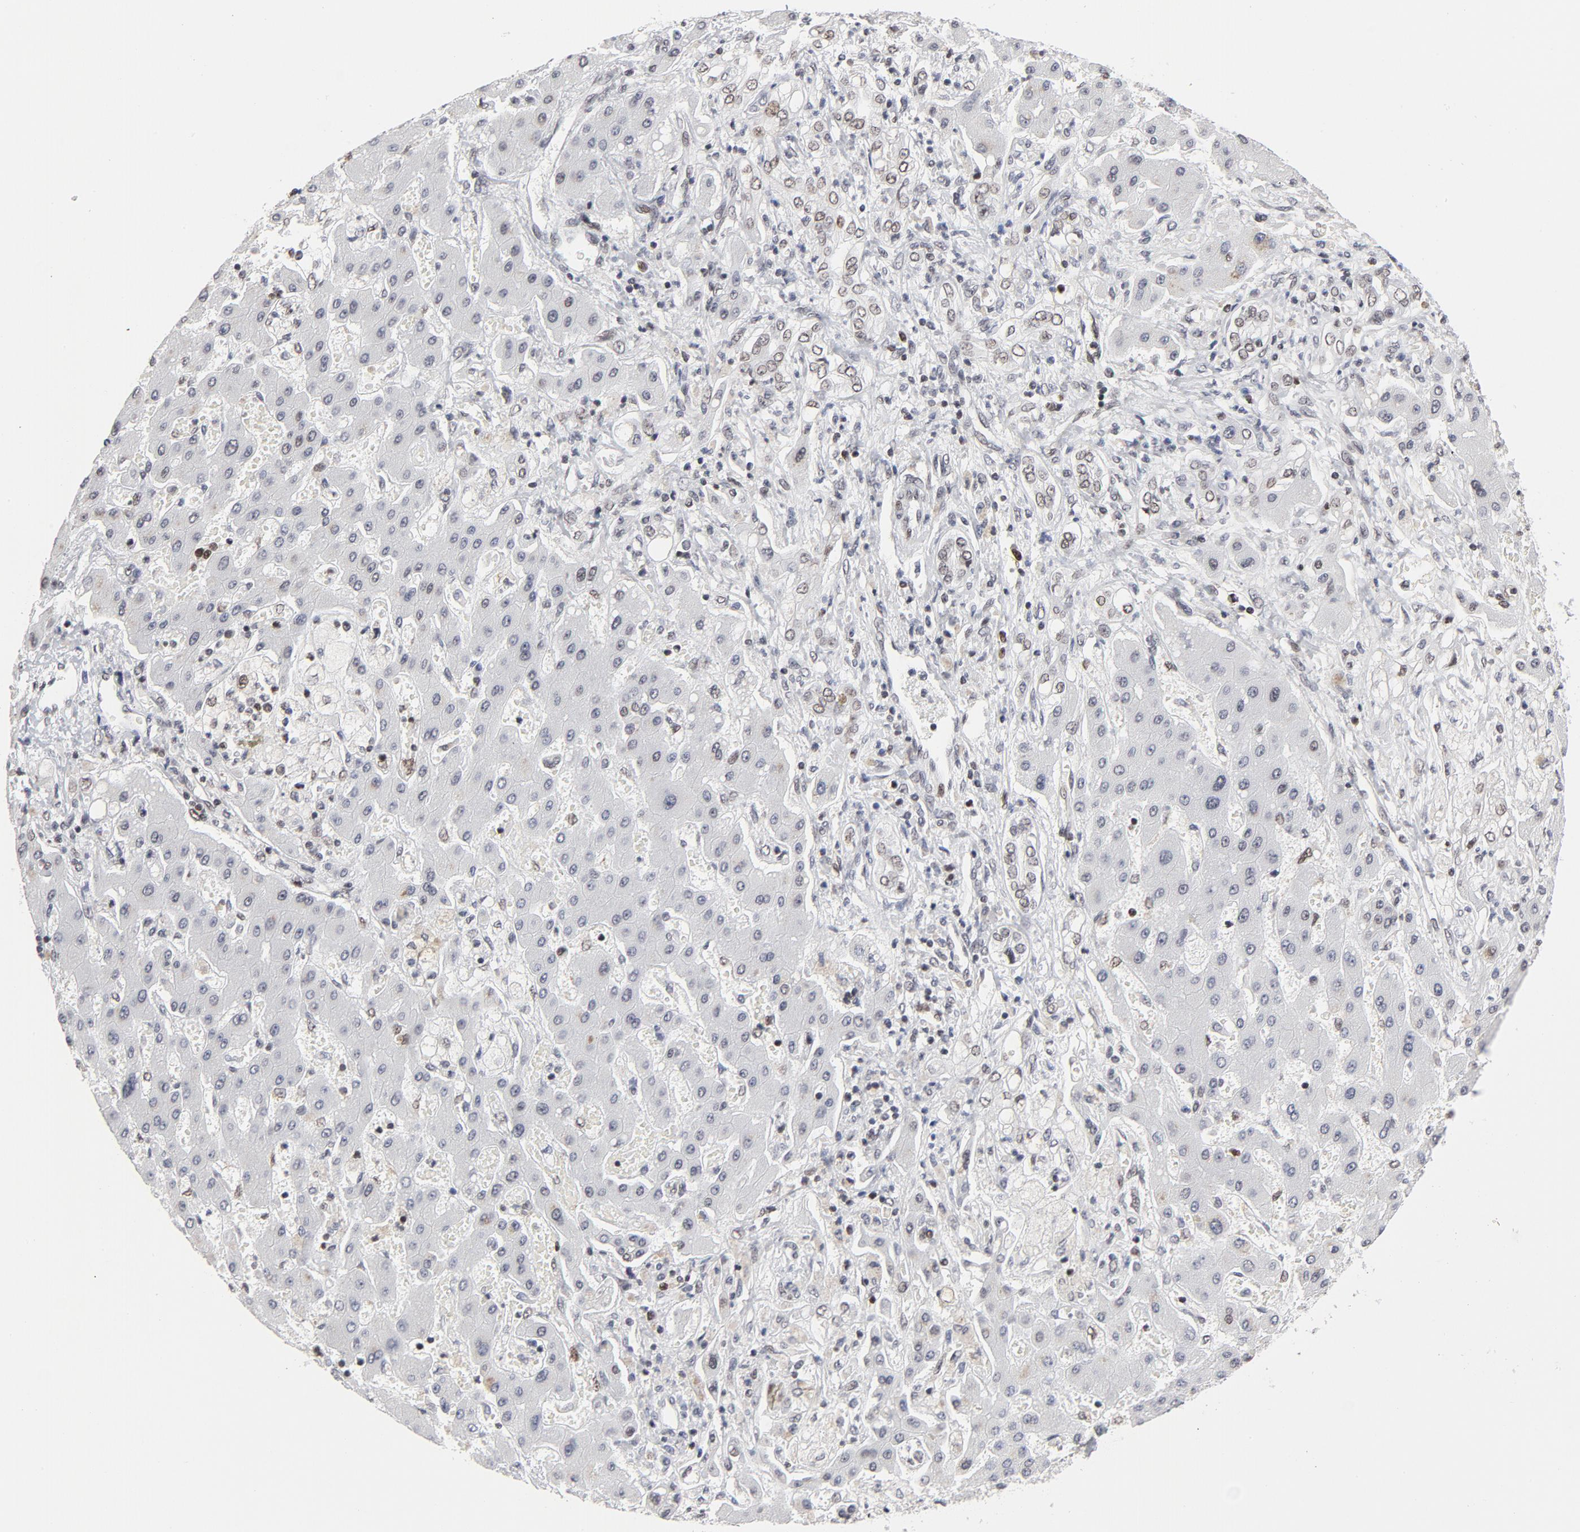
{"staining": {"intensity": "negative", "quantity": "none", "location": "none"}, "tissue": "liver cancer", "cell_type": "Tumor cells", "image_type": "cancer", "snomed": [{"axis": "morphology", "description": "Cholangiocarcinoma"}, {"axis": "topography", "description": "Liver"}], "caption": "Immunohistochemistry (IHC) image of neoplastic tissue: human liver cholangiocarcinoma stained with DAB (3,3'-diaminobenzidine) shows no significant protein expression in tumor cells.", "gene": "RFC4", "patient": {"sex": "male", "age": 50}}